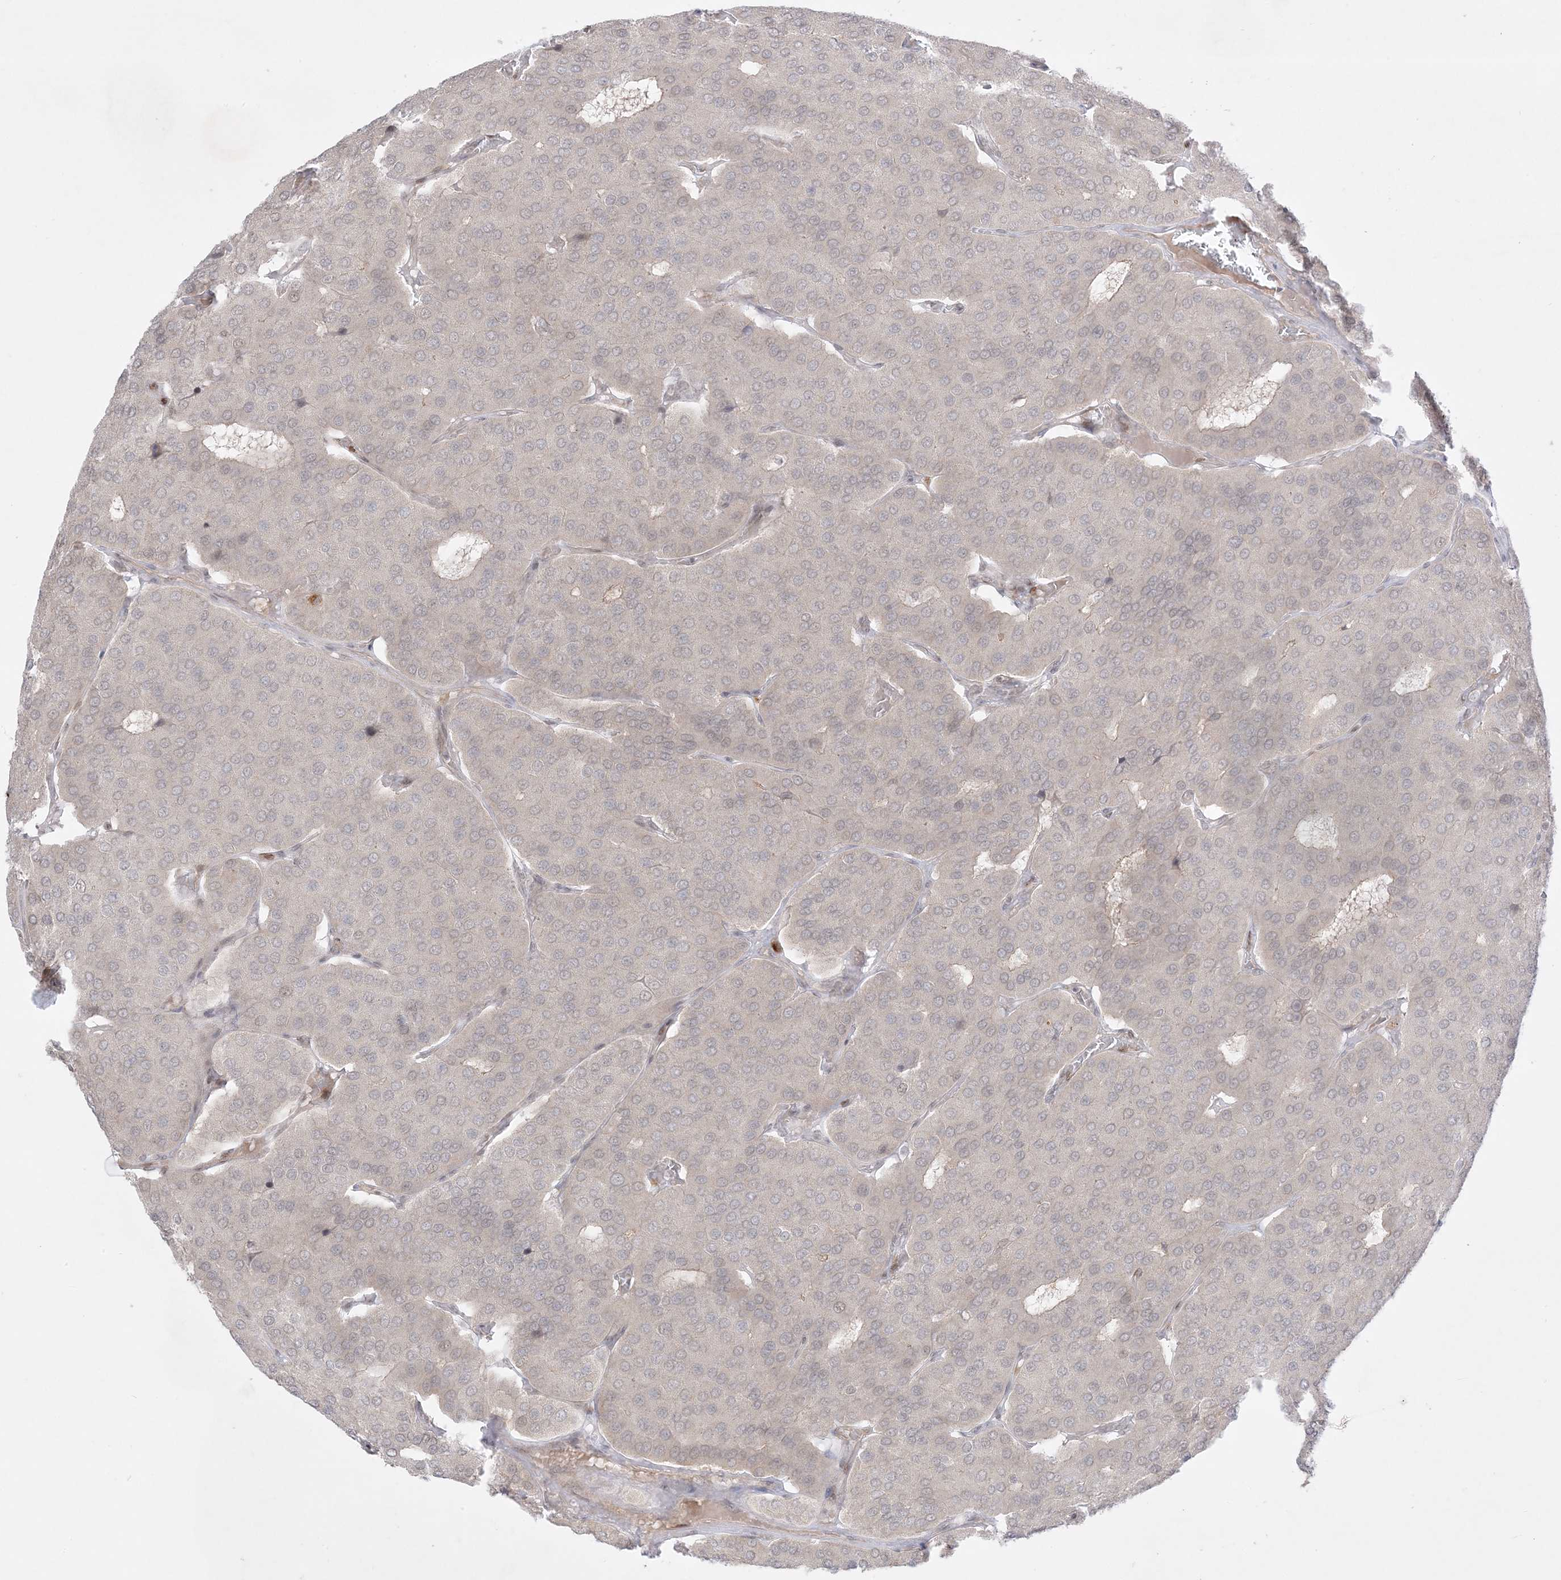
{"staining": {"intensity": "negative", "quantity": "none", "location": "none"}, "tissue": "parathyroid gland", "cell_type": "Glandular cells", "image_type": "normal", "snomed": [{"axis": "morphology", "description": "Normal tissue, NOS"}, {"axis": "morphology", "description": "Adenoma, NOS"}, {"axis": "topography", "description": "Parathyroid gland"}], "caption": "Photomicrograph shows no significant protein positivity in glandular cells of benign parathyroid gland.", "gene": "PTK6", "patient": {"sex": "female", "age": 86}}